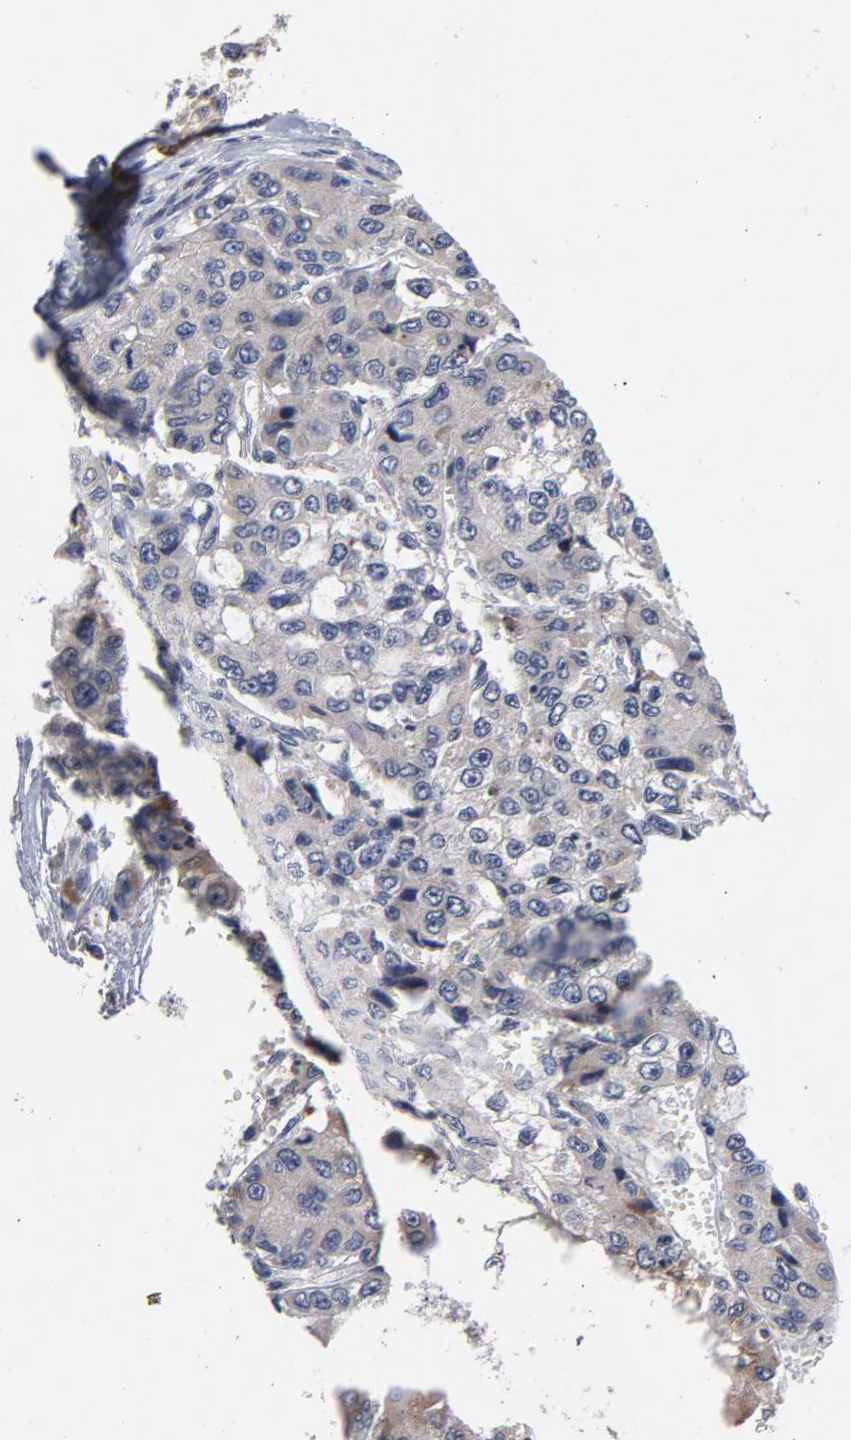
{"staining": {"intensity": "weak", "quantity": "25%-75%", "location": "cytoplasmic/membranous"}, "tissue": "liver cancer", "cell_type": "Tumor cells", "image_type": "cancer", "snomed": [{"axis": "morphology", "description": "Carcinoma, Hepatocellular, NOS"}, {"axis": "topography", "description": "Liver"}], "caption": "Immunohistochemistry micrograph of neoplastic tissue: human liver hepatocellular carcinoma stained using immunohistochemistry reveals low levels of weak protein expression localized specifically in the cytoplasmic/membranous of tumor cells, appearing as a cytoplasmic/membranous brown color.", "gene": "CCDC134", "patient": {"sex": "female", "age": 66}}